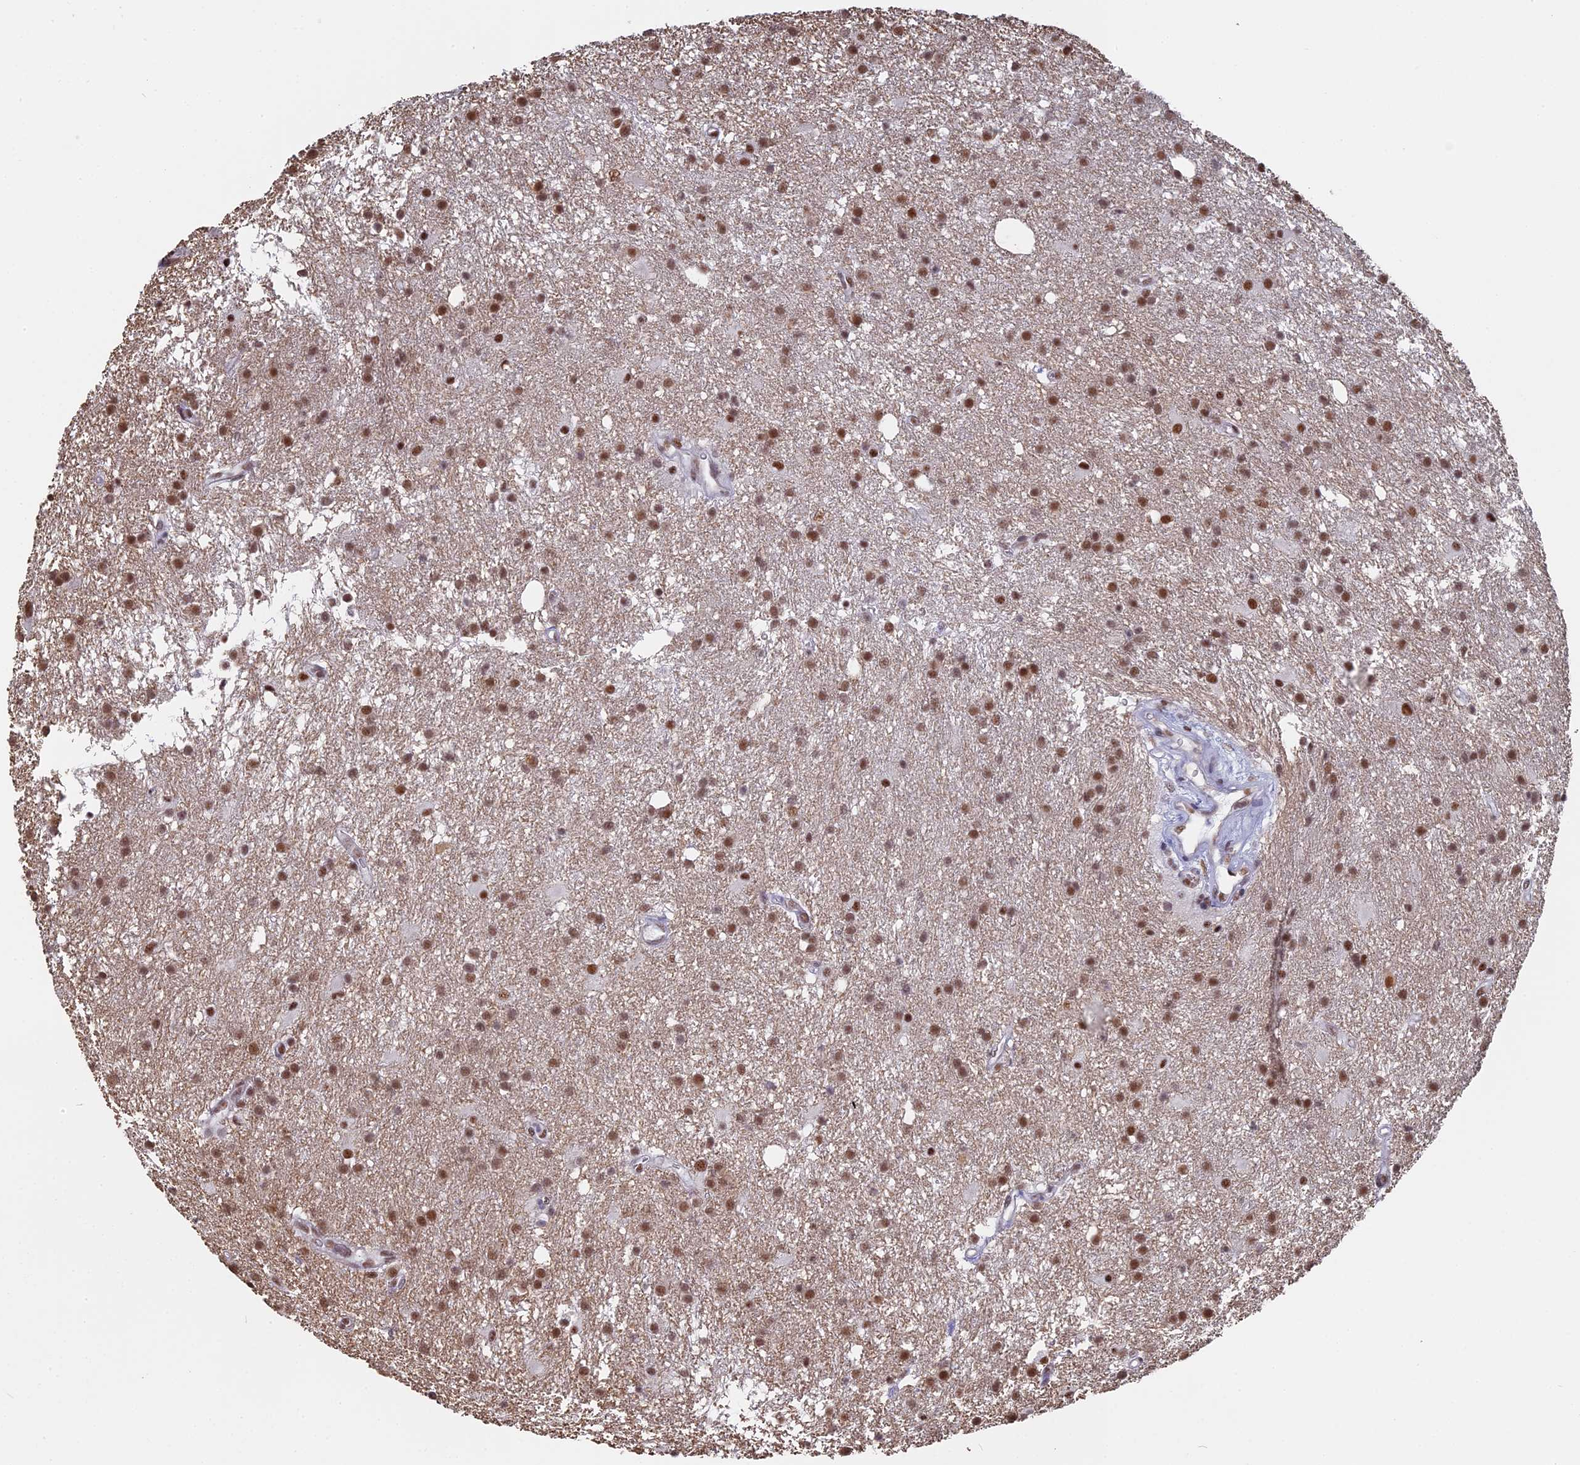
{"staining": {"intensity": "moderate", "quantity": ">75%", "location": "nuclear"}, "tissue": "glioma", "cell_type": "Tumor cells", "image_type": "cancer", "snomed": [{"axis": "morphology", "description": "Glioma, malignant, High grade"}, {"axis": "topography", "description": "Brain"}], "caption": "The immunohistochemical stain labels moderate nuclear expression in tumor cells of high-grade glioma (malignant) tissue.", "gene": "CD2BP2", "patient": {"sex": "male", "age": 77}}